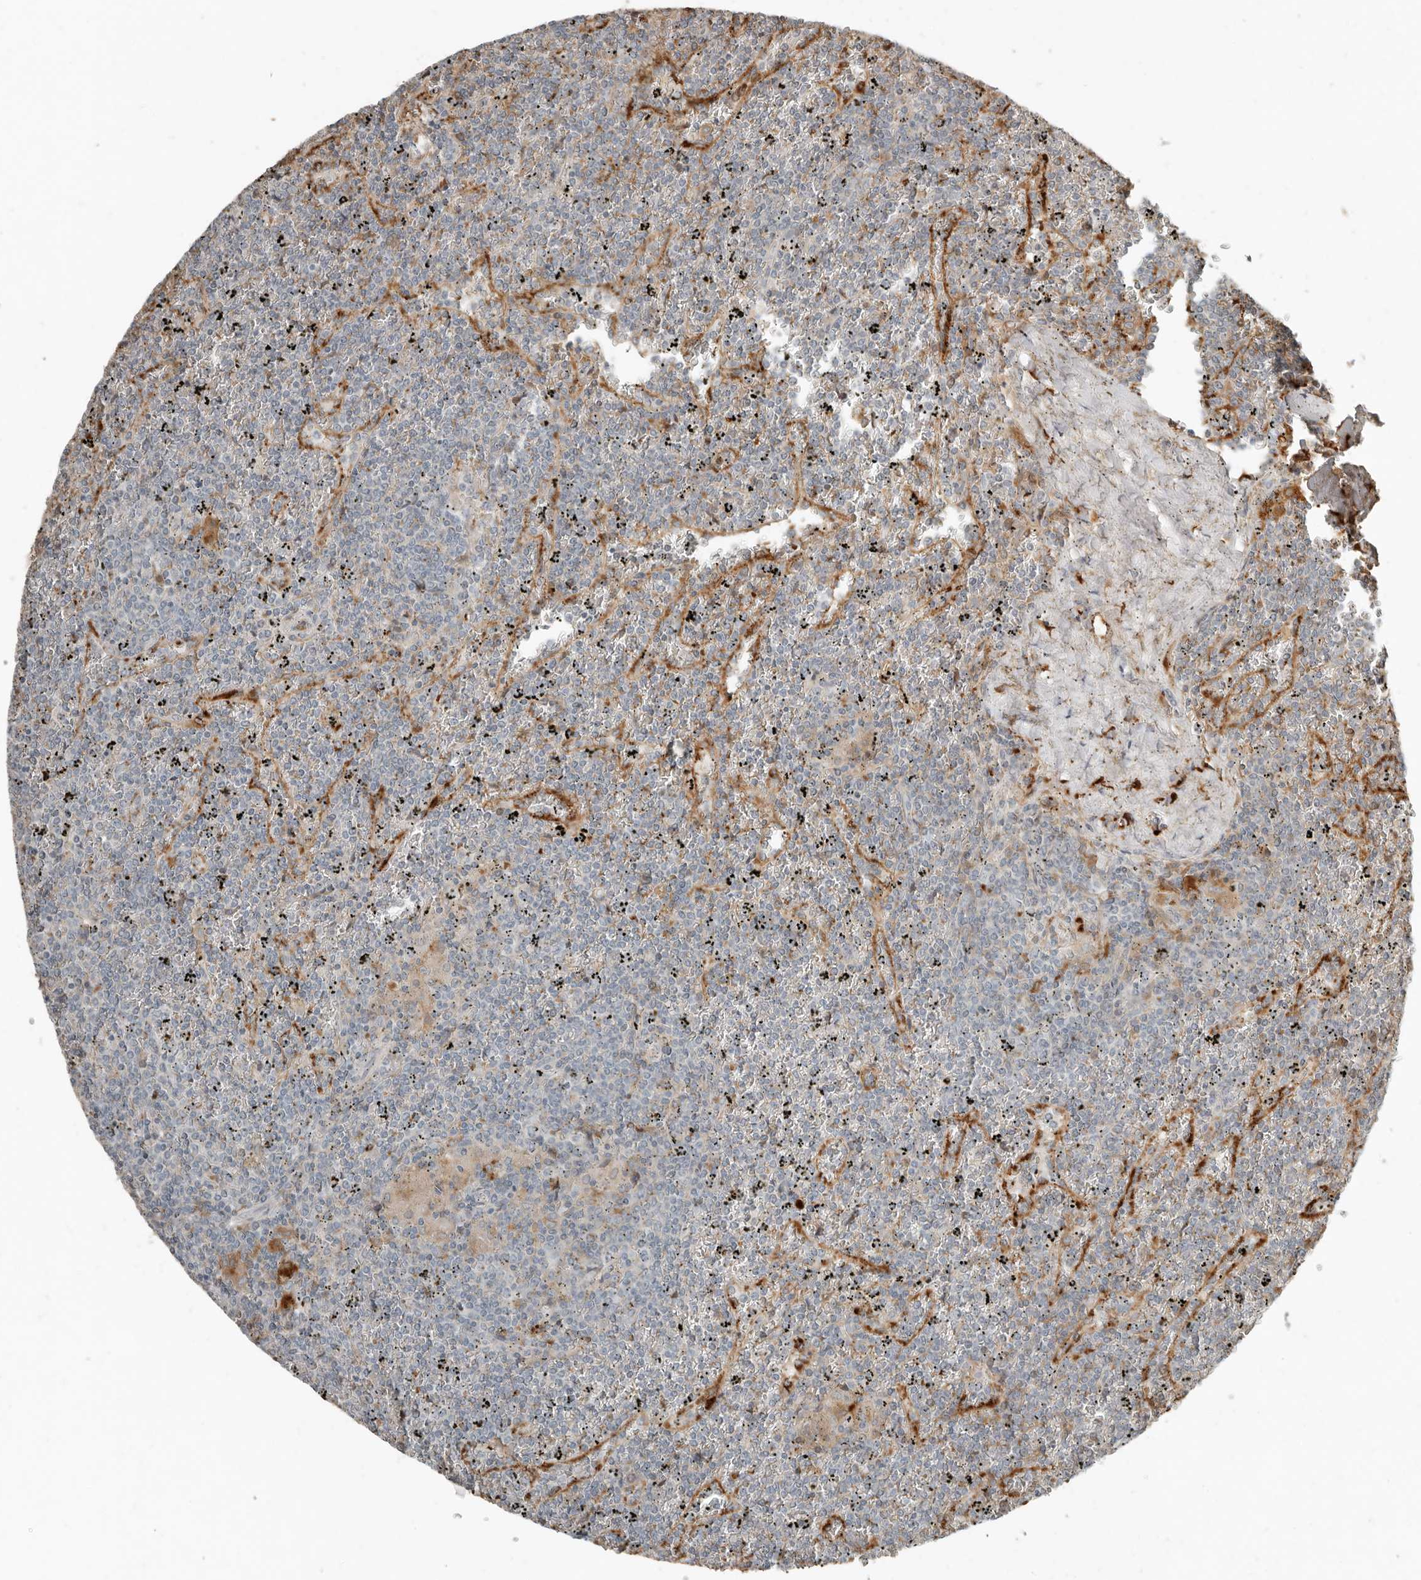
{"staining": {"intensity": "negative", "quantity": "none", "location": "none"}, "tissue": "lymphoma", "cell_type": "Tumor cells", "image_type": "cancer", "snomed": [{"axis": "morphology", "description": "Malignant lymphoma, non-Hodgkin's type, Low grade"}, {"axis": "topography", "description": "Spleen"}], "caption": "Photomicrograph shows no significant protein expression in tumor cells of malignant lymphoma, non-Hodgkin's type (low-grade).", "gene": "KLHL38", "patient": {"sex": "female", "age": 19}}